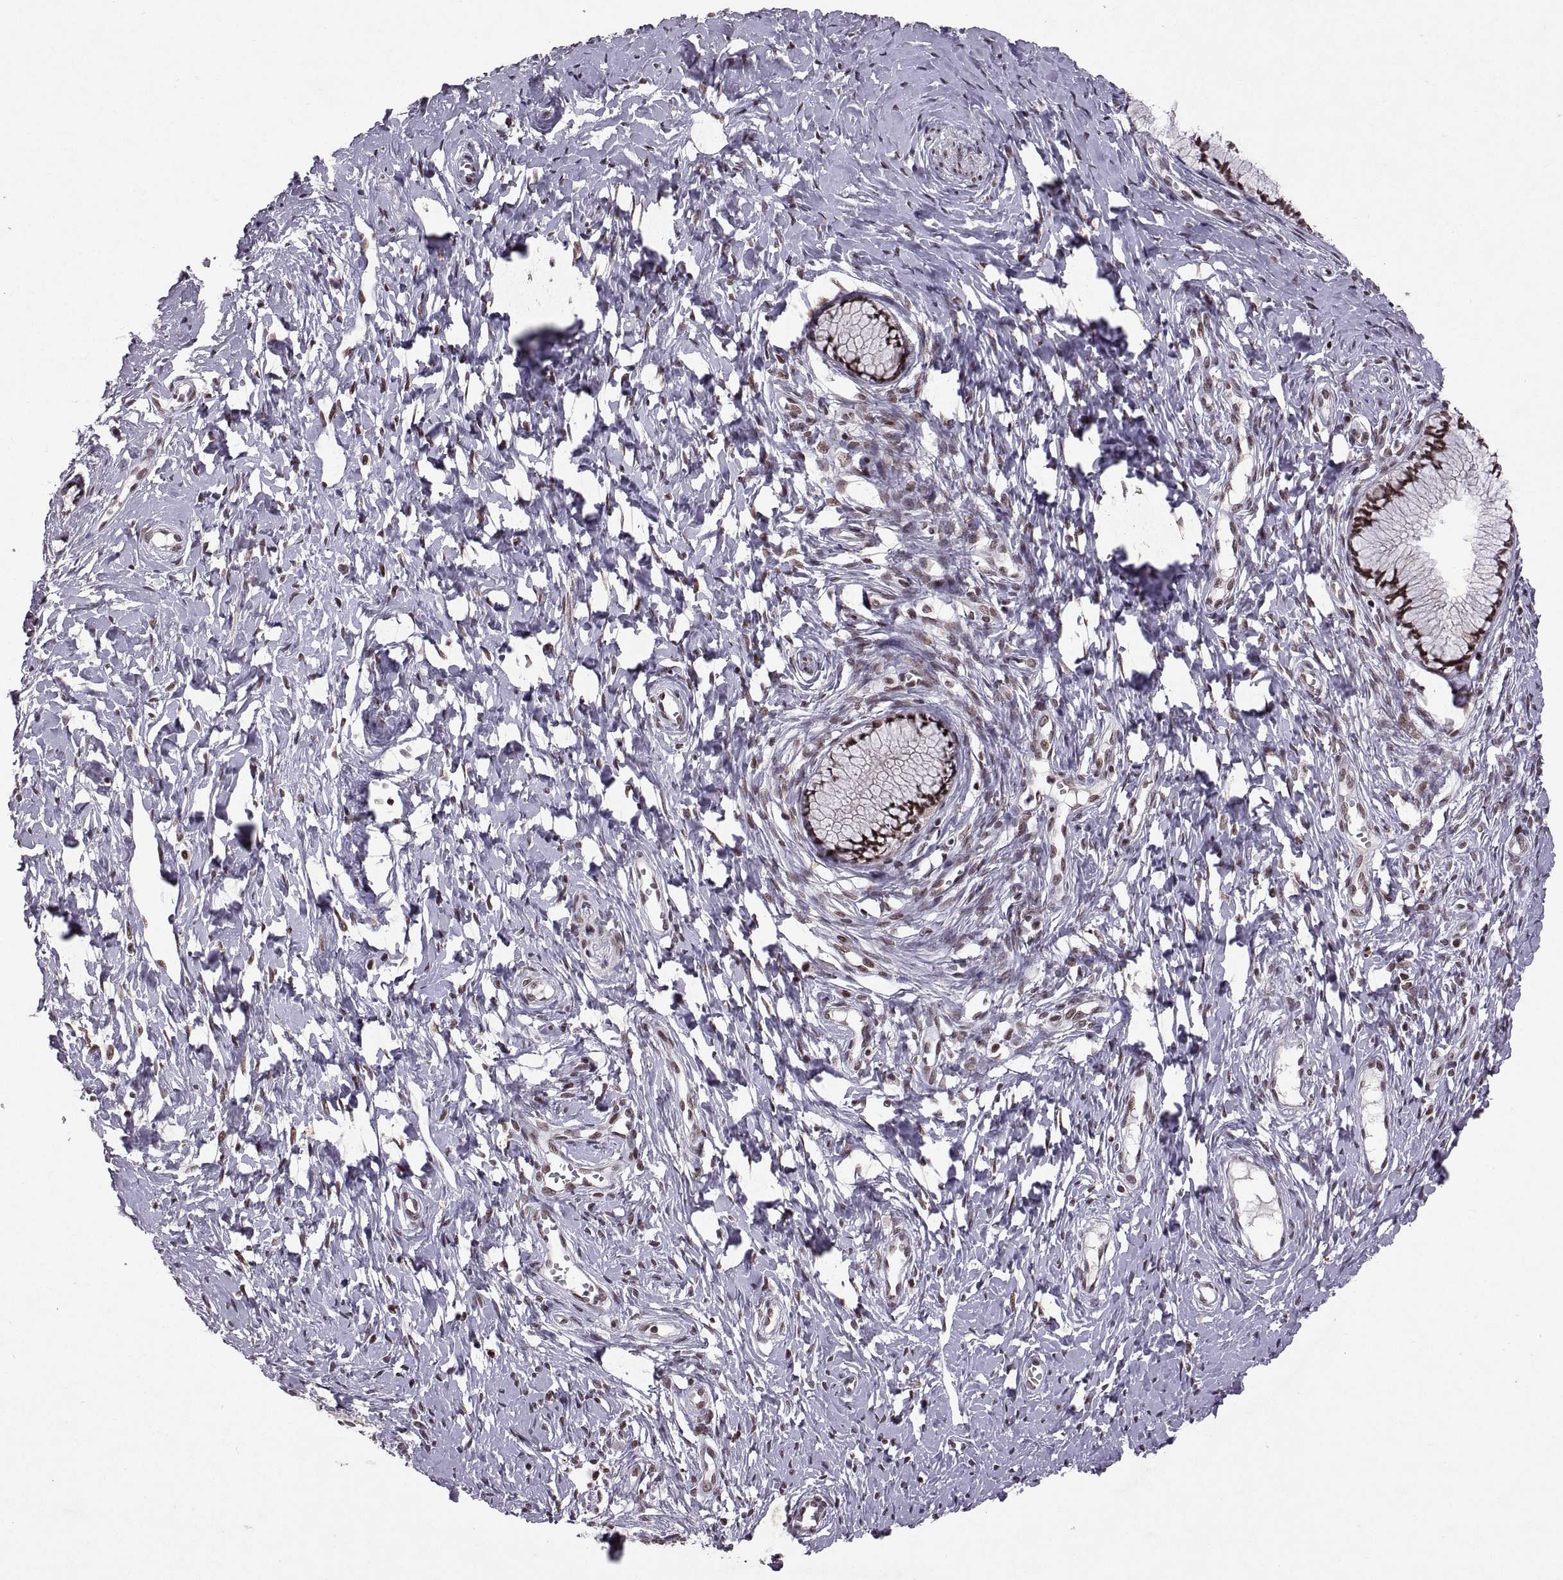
{"staining": {"intensity": "strong", "quantity": ">75%", "location": "nuclear"}, "tissue": "cervix", "cell_type": "Glandular cells", "image_type": "normal", "snomed": [{"axis": "morphology", "description": "Normal tissue, NOS"}, {"axis": "topography", "description": "Cervix"}], "caption": "Immunohistochemical staining of normal human cervix demonstrates >75% levels of strong nuclear protein positivity in approximately >75% of glandular cells. Using DAB (3,3'-diaminobenzidine) (brown) and hematoxylin (blue) stains, captured at high magnification using brightfield microscopy.", "gene": "MT1E", "patient": {"sex": "female", "age": 40}}